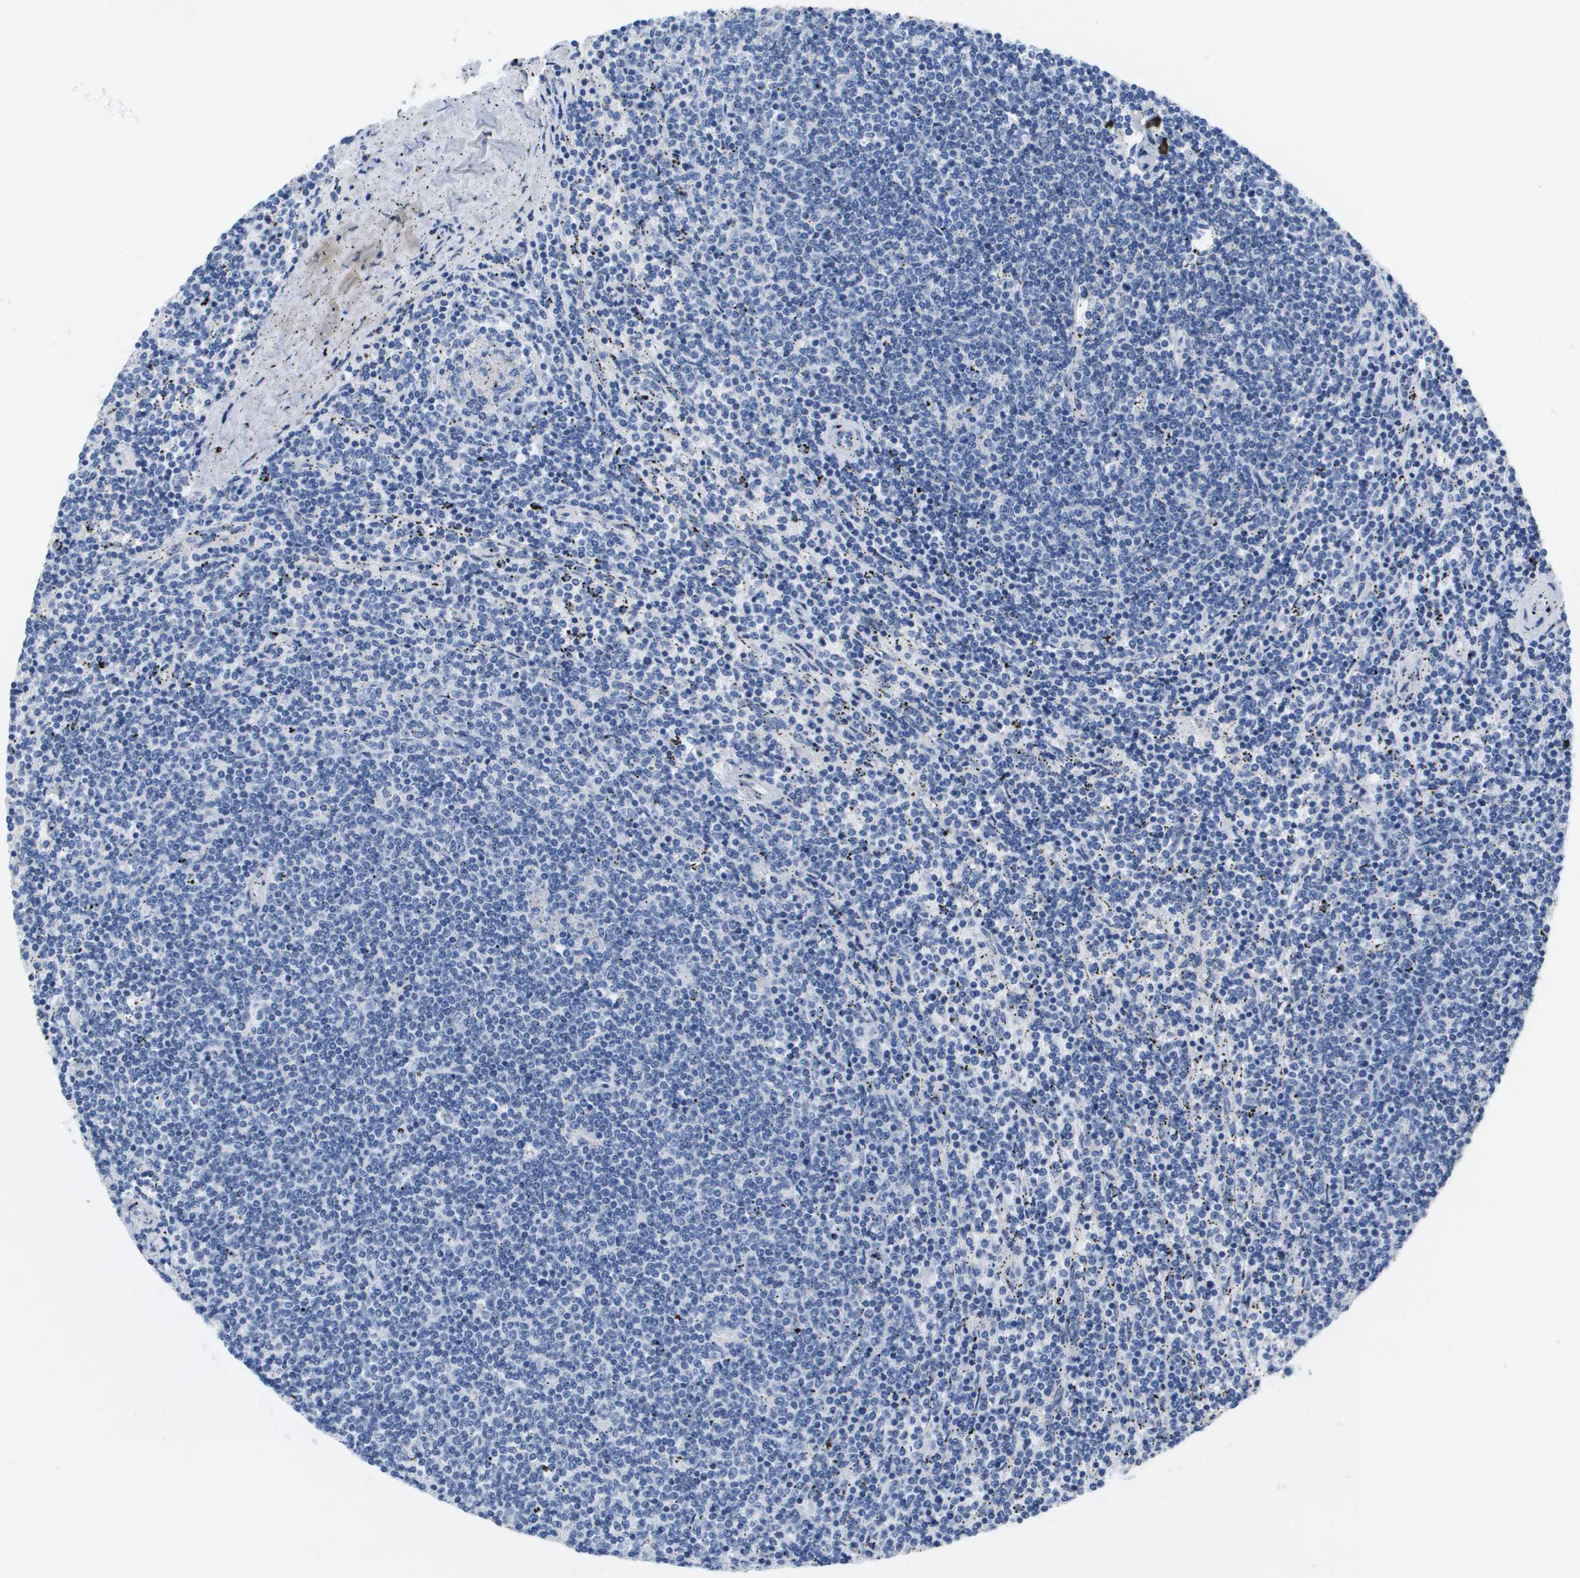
{"staining": {"intensity": "negative", "quantity": "none", "location": "none"}, "tissue": "lymphoma", "cell_type": "Tumor cells", "image_type": "cancer", "snomed": [{"axis": "morphology", "description": "Malignant lymphoma, non-Hodgkin's type, Low grade"}, {"axis": "topography", "description": "Spleen"}], "caption": "This is an IHC photomicrograph of lymphoma. There is no expression in tumor cells.", "gene": "APOA1", "patient": {"sex": "female", "age": 50}}